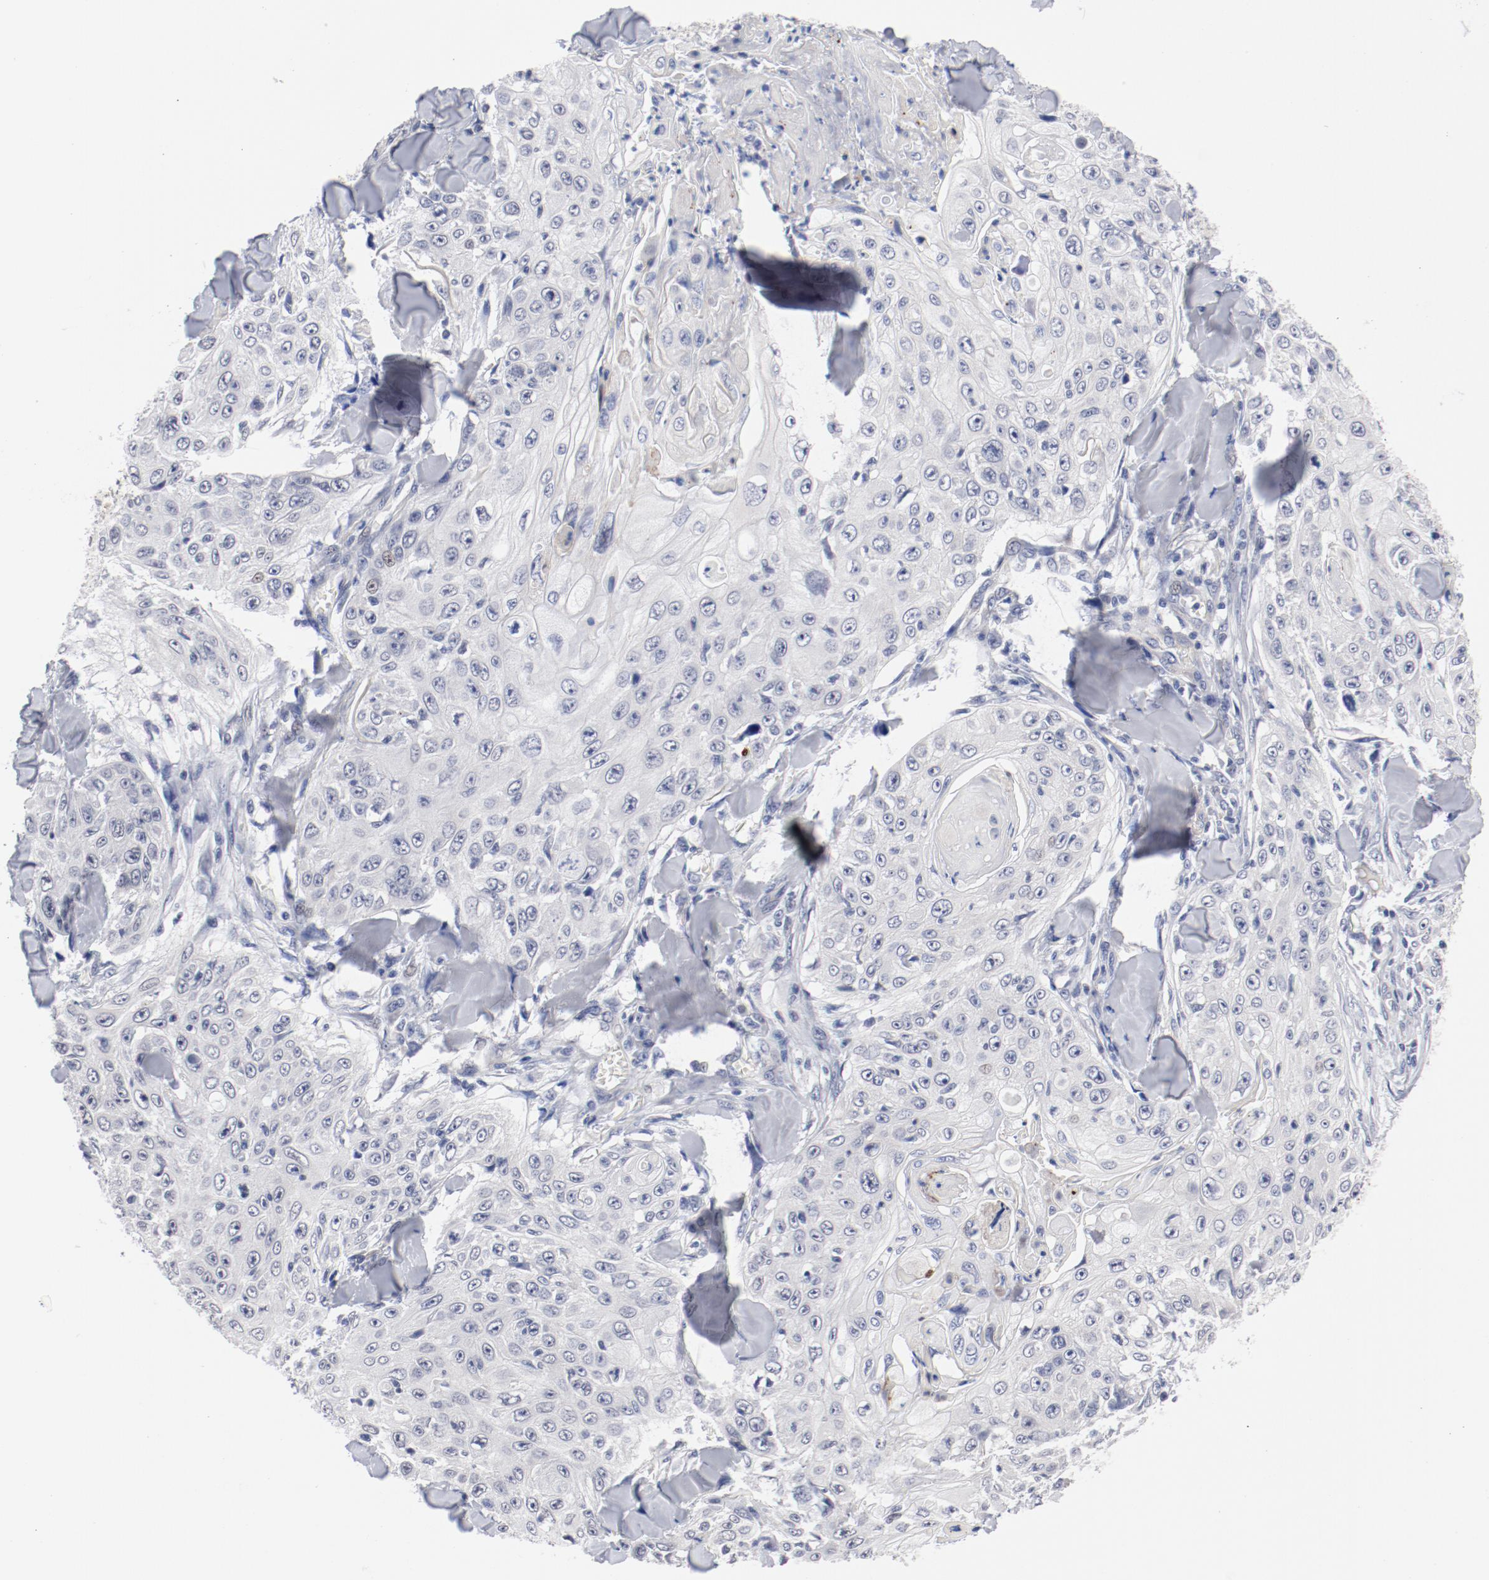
{"staining": {"intensity": "negative", "quantity": "none", "location": "none"}, "tissue": "skin cancer", "cell_type": "Tumor cells", "image_type": "cancer", "snomed": [{"axis": "morphology", "description": "Squamous cell carcinoma, NOS"}, {"axis": "topography", "description": "Skin"}], "caption": "Tumor cells are negative for protein expression in human squamous cell carcinoma (skin). The staining is performed using DAB brown chromogen with nuclei counter-stained in using hematoxylin.", "gene": "KCNK13", "patient": {"sex": "male", "age": 86}}